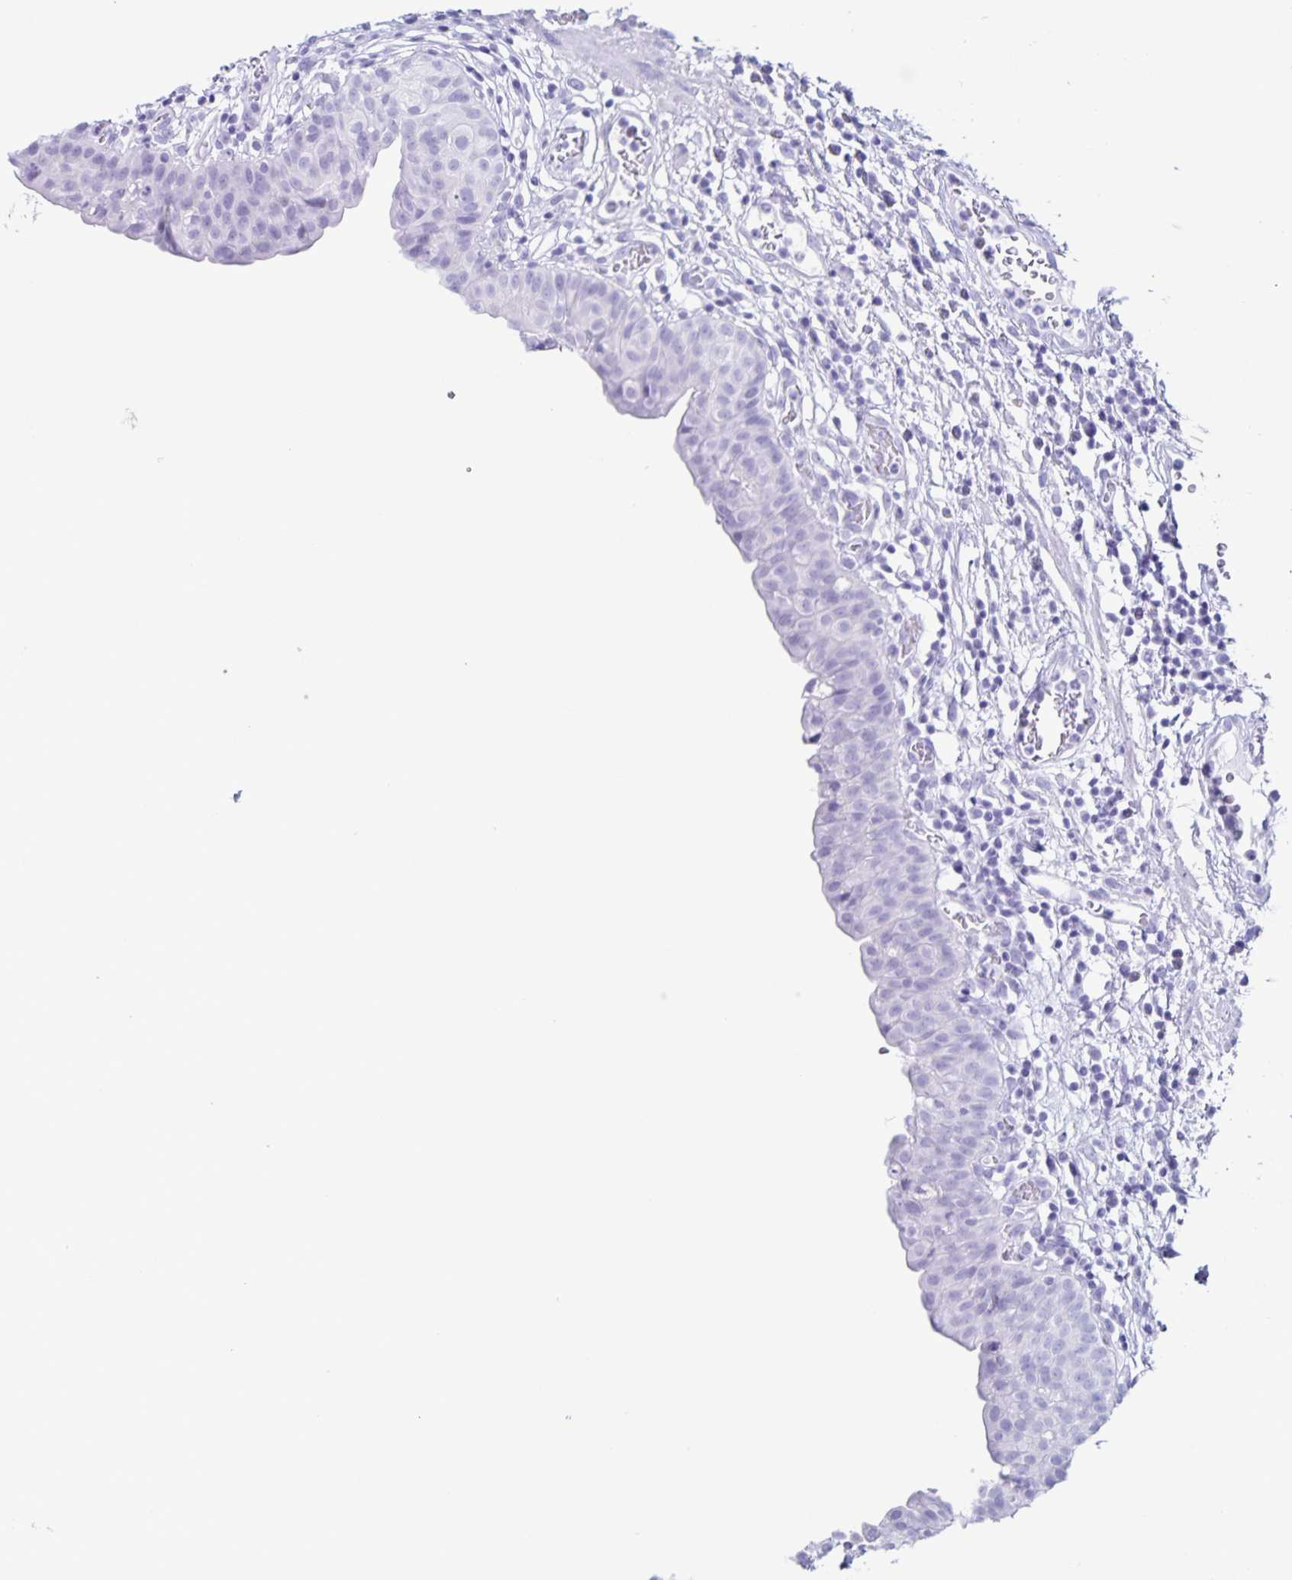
{"staining": {"intensity": "negative", "quantity": "none", "location": "none"}, "tissue": "urinary bladder", "cell_type": "Urothelial cells", "image_type": "normal", "snomed": [{"axis": "morphology", "description": "Normal tissue, NOS"}, {"axis": "morphology", "description": "Inflammation, NOS"}, {"axis": "topography", "description": "Urinary bladder"}], "caption": "Immunohistochemistry (IHC) of normal urinary bladder shows no positivity in urothelial cells.", "gene": "C12orf56", "patient": {"sex": "male", "age": 57}}